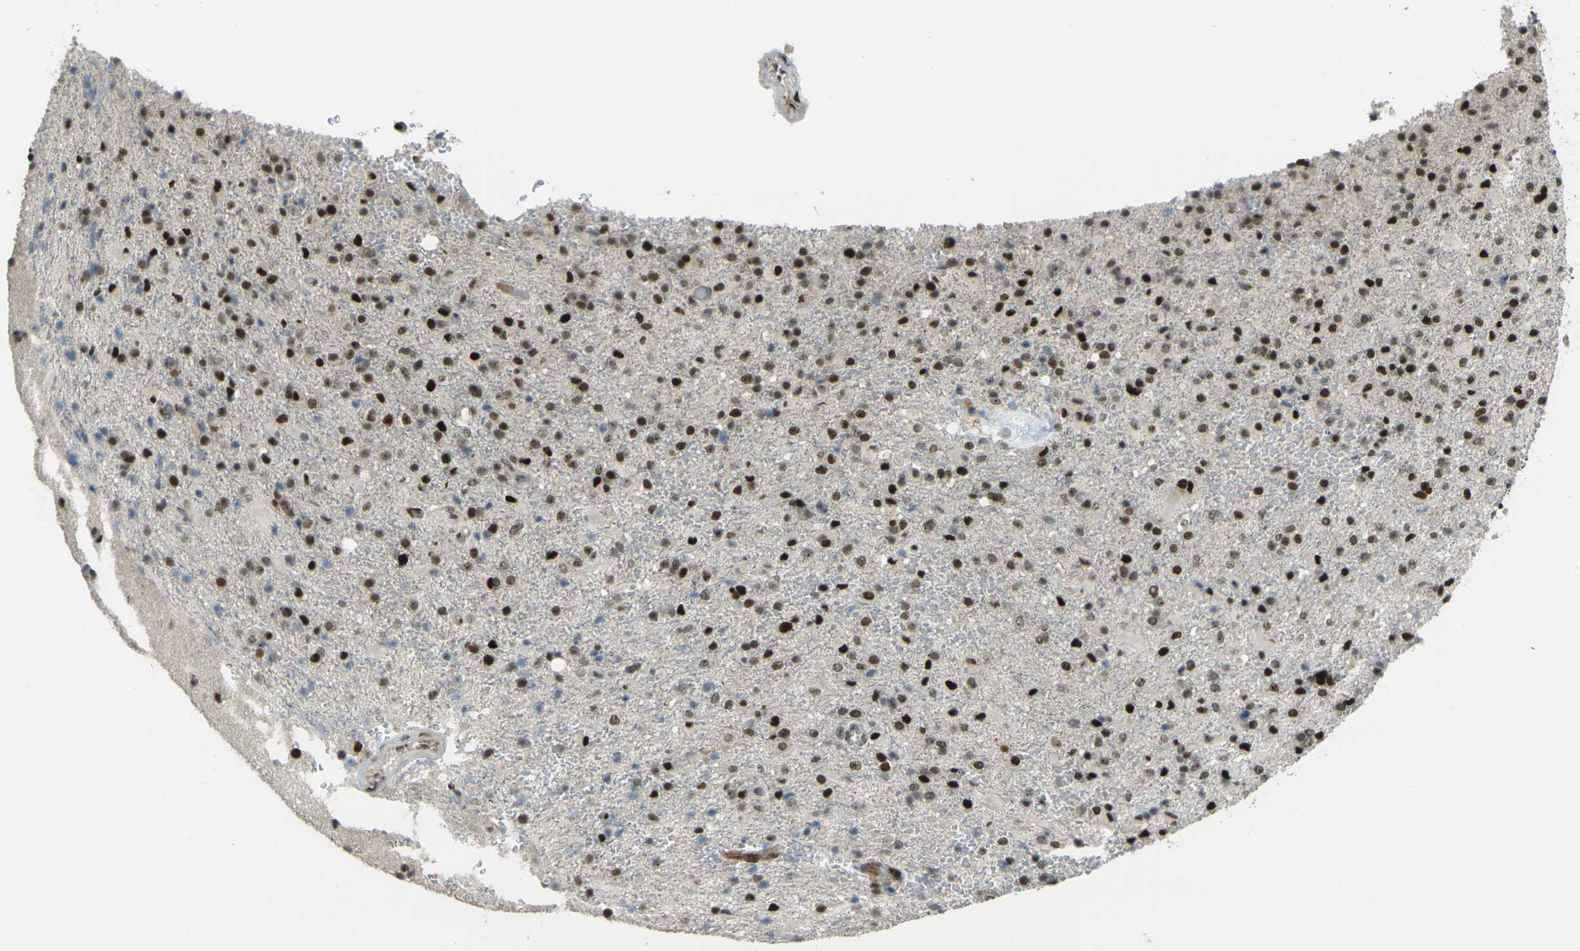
{"staining": {"intensity": "strong", "quantity": ">75%", "location": "nuclear"}, "tissue": "glioma", "cell_type": "Tumor cells", "image_type": "cancer", "snomed": [{"axis": "morphology", "description": "Glioma, malignant, High grade"}, {"axis": "topography", "description": "Brain"}], "caption": "Immunohistochemistry (IHC) photomicrograph of human glioma stained for a protein (brown), which reveals high levels of strong nuclear positivity in approximately >75% of tumor cells.", "gene": "UBE2C", "patient": {"sex": "male", "age": 71}}